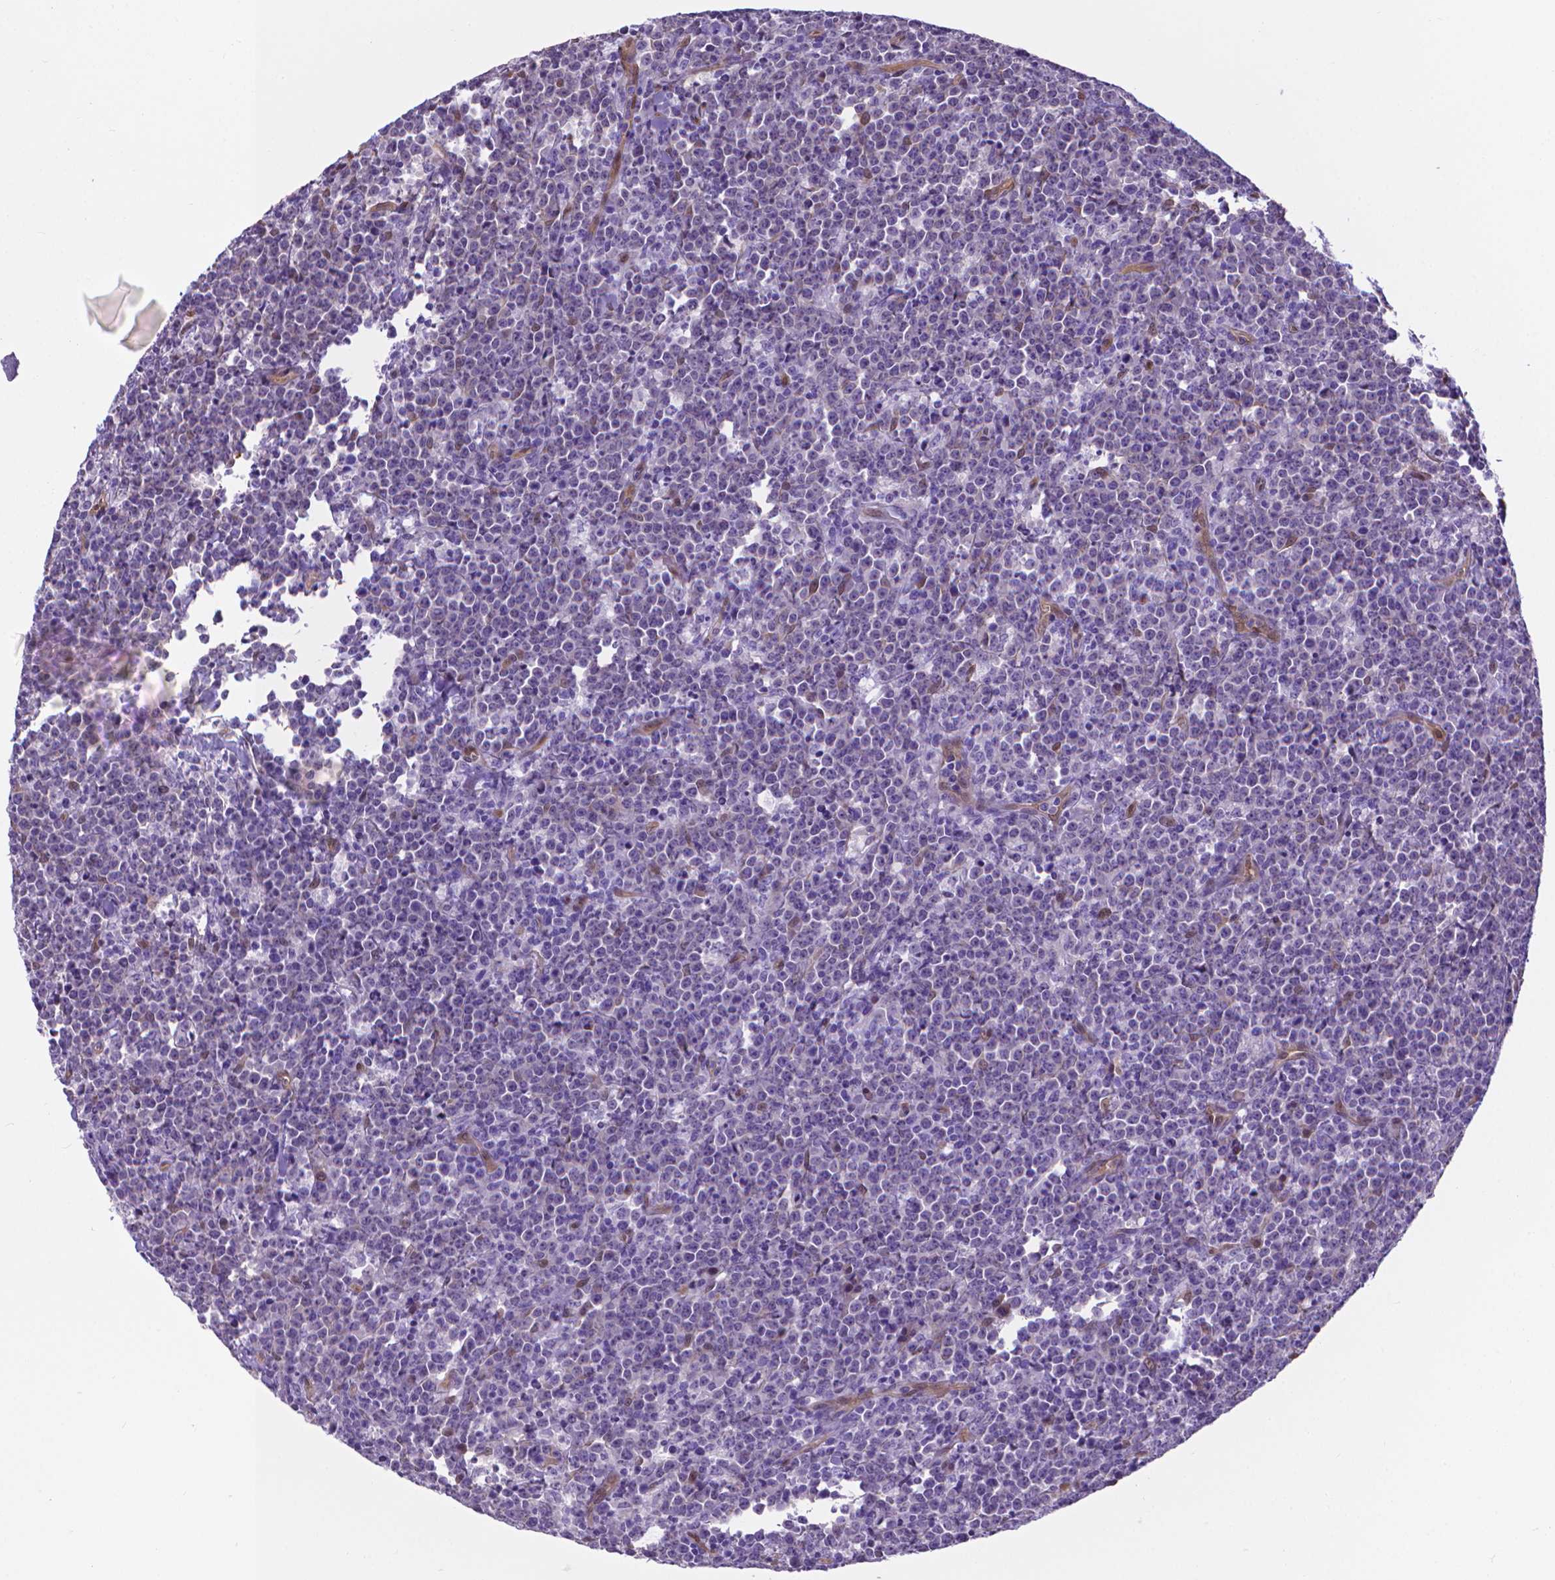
{"staining": {"intensity": "negative", "quantity": "none", "location": "none"}, "tissue": "lymphoma", "cell_type": "Tumor cells", "image_type": "cancer", "snomed": [{"axis": "morphology", "description": "Malignant lymphoma, non-Hodgkin's type, High grade"}, {"axis": "topography", "description": "Small intestine"}], "caption": "Immunohistochemical staining of human lymphoma demonstrates no significant positivity in tumor cells.", "gene": "CLIC4", "patient": {"sex": "female", "age": 56}}